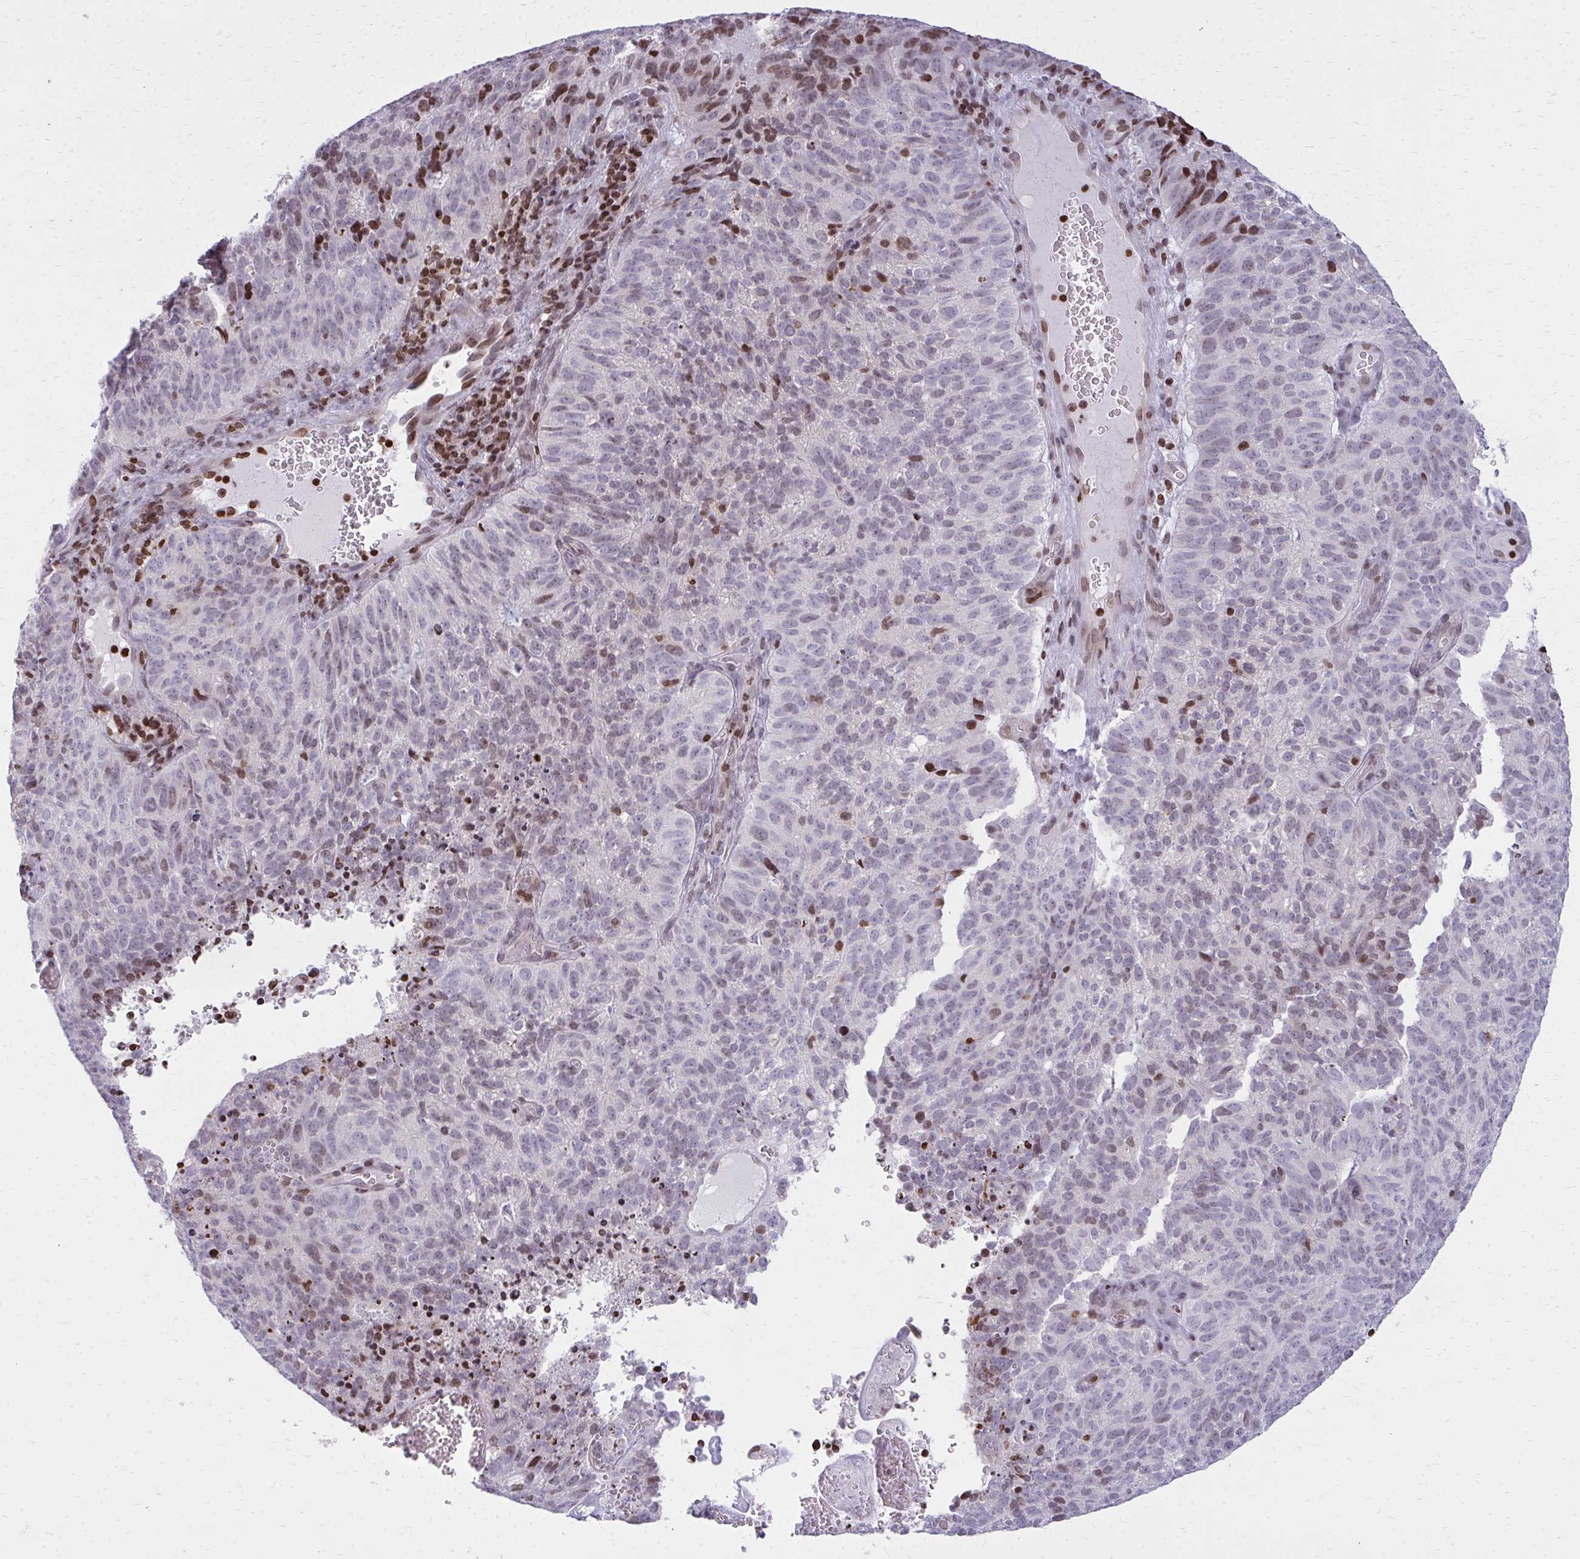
{"staining": {"intensity": "moderate", "quantity": "<25%", "location": "nuclear"}, "tissue": "cervical cancer", "cell_type": "Tumor cells", "image_type": "cancer", "snomed": [{"axis": "morphology", "description": "Adenocarcinoma, NOS"}, {"axis": "topography", "description": "Cervix"}], "caption": "This is an image of immunohistochemistry staining of adenocarcinoma (cervical), which shows moderate positivity in the nuclear of tumor cells.", "gene": "AP5M1", "patient": {"sex": "female", "age": 38}}